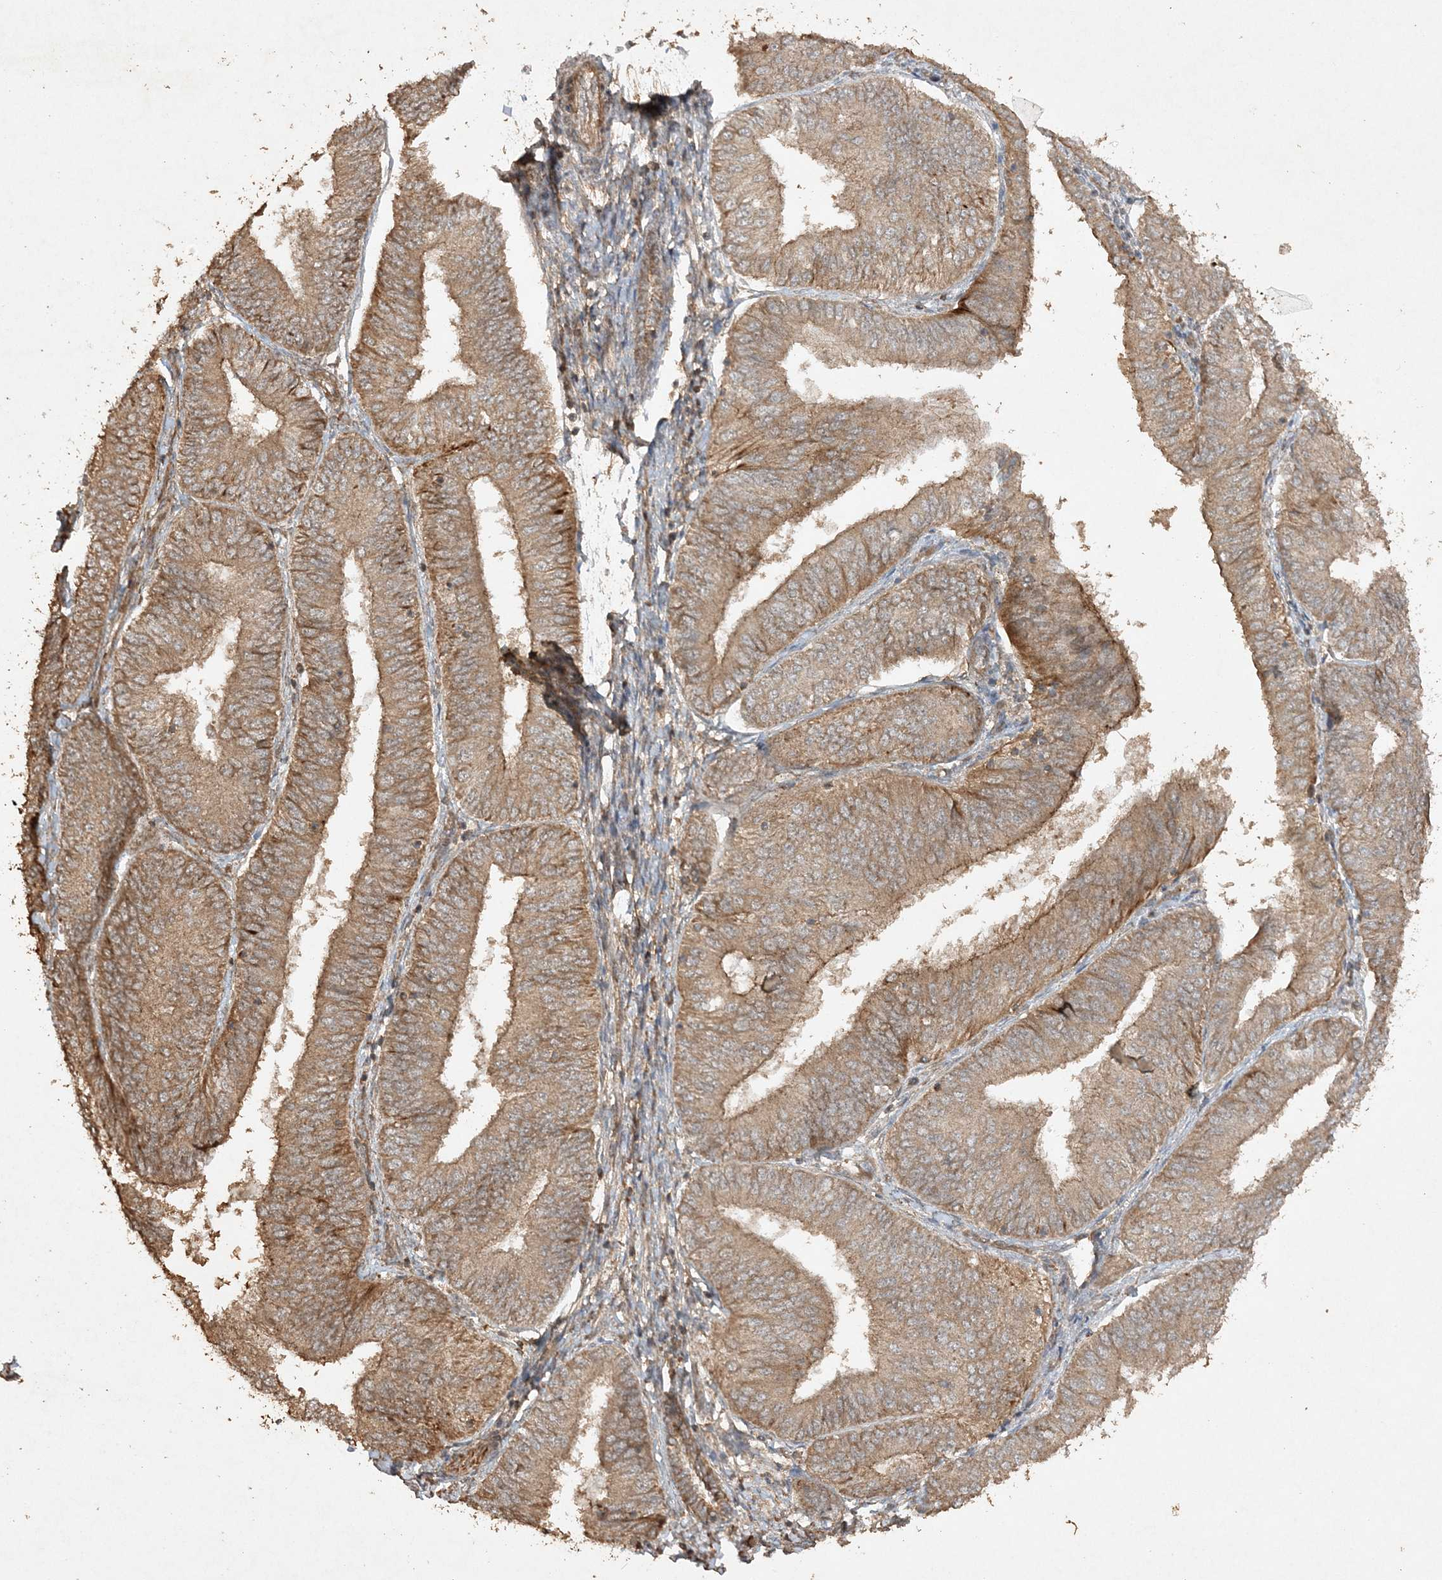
{"staining": {"intensity": "moderate", "quantity": ">75%", "location": "cytoplasmic/membranous"}, "tissue": "endometrial cancer", "cell_type": "Tumor cells", "image_type": "cancer", "snomed": [{"axis": "morphology", "description": "Adenocarcinoma, NOS"}, {"axis": "topography", "description": "Endometrium"}], "caption": "A brown stain labels moderate cytoplasmic/membranous expression of a protein in human endometrial adenocarcinoma tumor cells. (Stains: DAB in brown, nuclei in blue, Microscopy: brightfield microscopy at high magnification).", "gene": "AVPI1", "patient": {"sex": "female", "age": 58}}